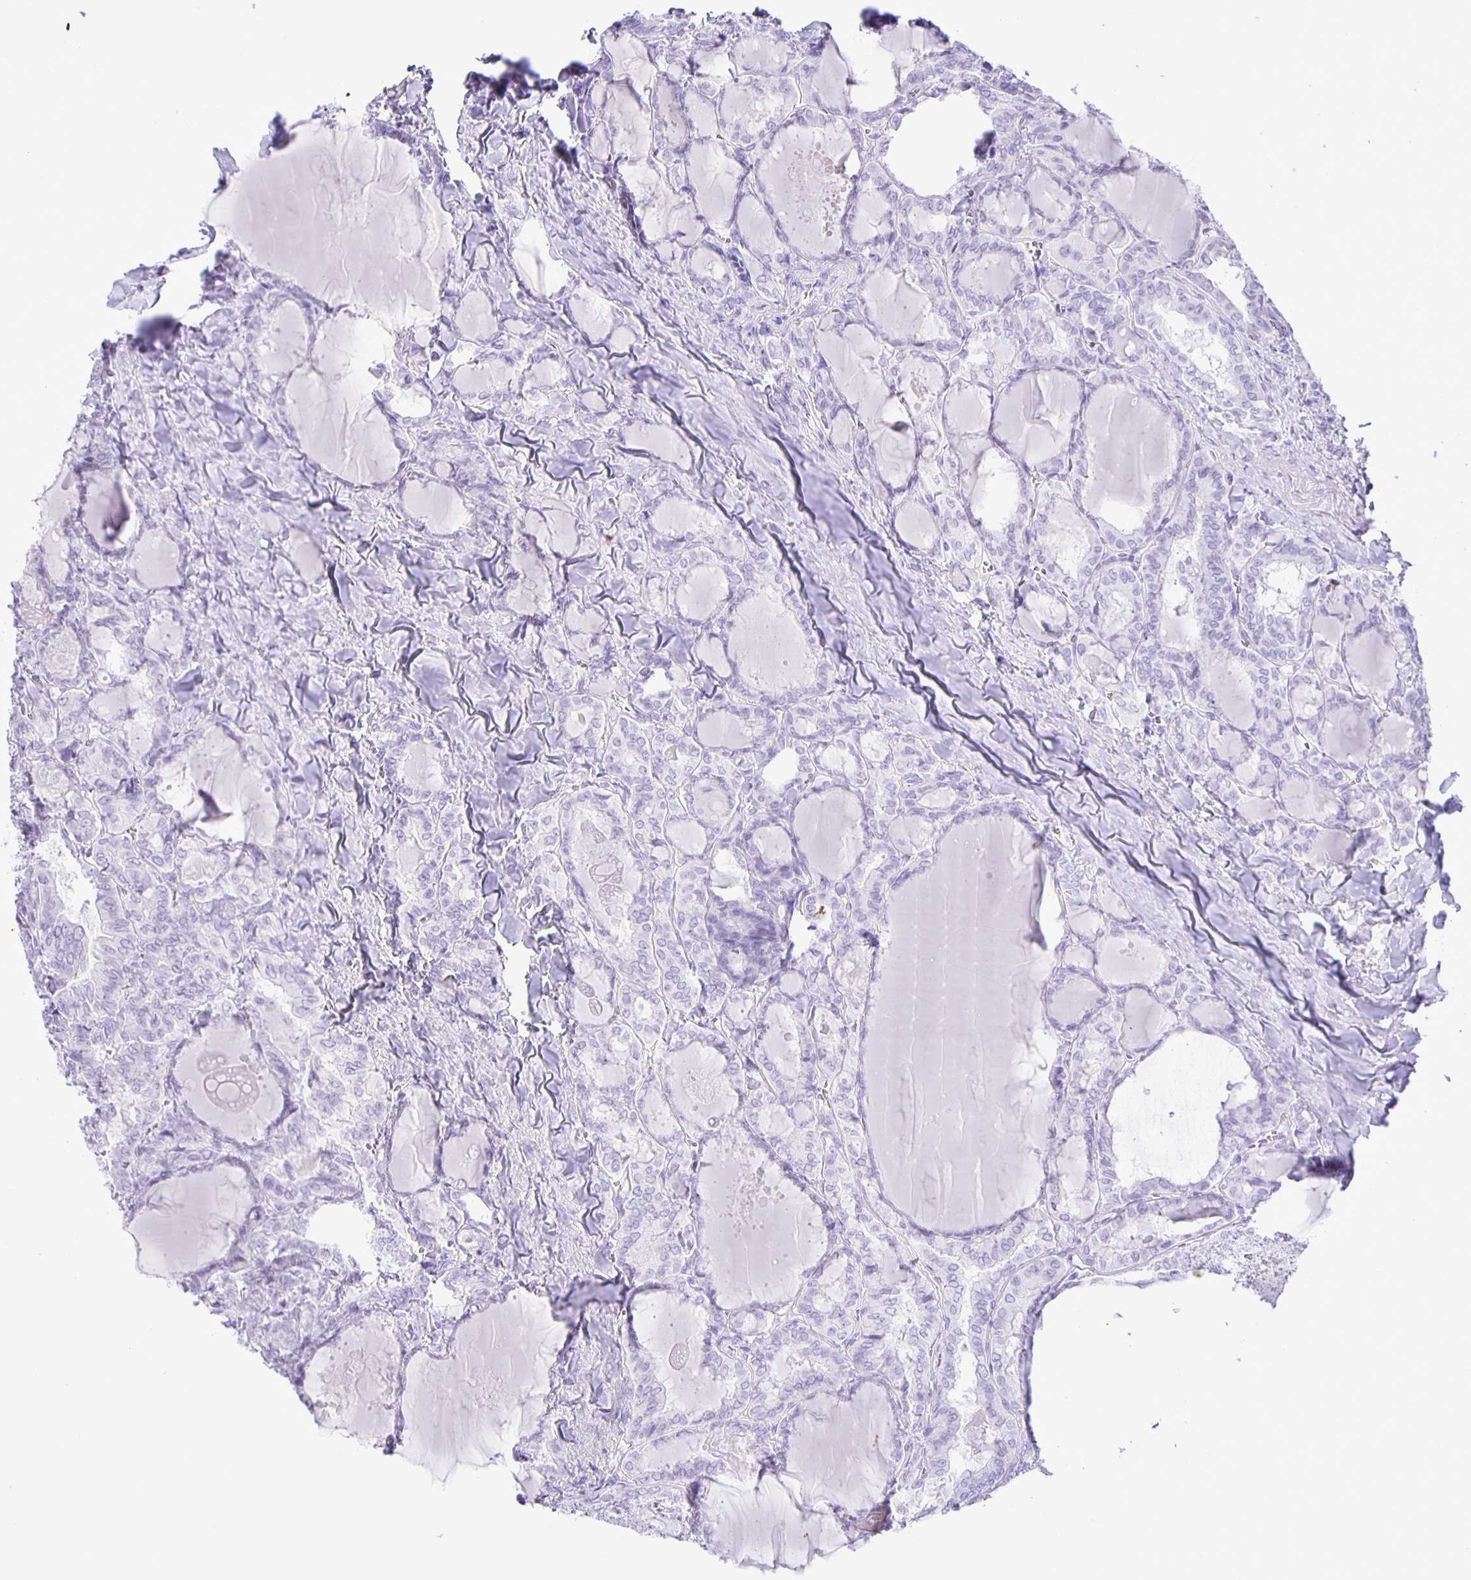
{"staining": {"intensity": "negative", "quantity": "none", "location": "none"}, "tissue": "thyroid cancer", "cell_type": "Tumor cells", "image_type": "cancer", "snomed": [{"axis": "morphology", "description": "Papillary adenocarcinoma, NOS"}, {"axis": "topography", "description": "Thyroid gland"}], "caption": "Papillary adenocarcinoma (thyroid) was stained to show a protein in brown. There is no significant expression in tumor cells. (DAB (3,3'-diaminobenzidine) immunohistochemistry, high magnification).", "gene": "EZHIP", "patient": {"sex": "female", "age": 46}}